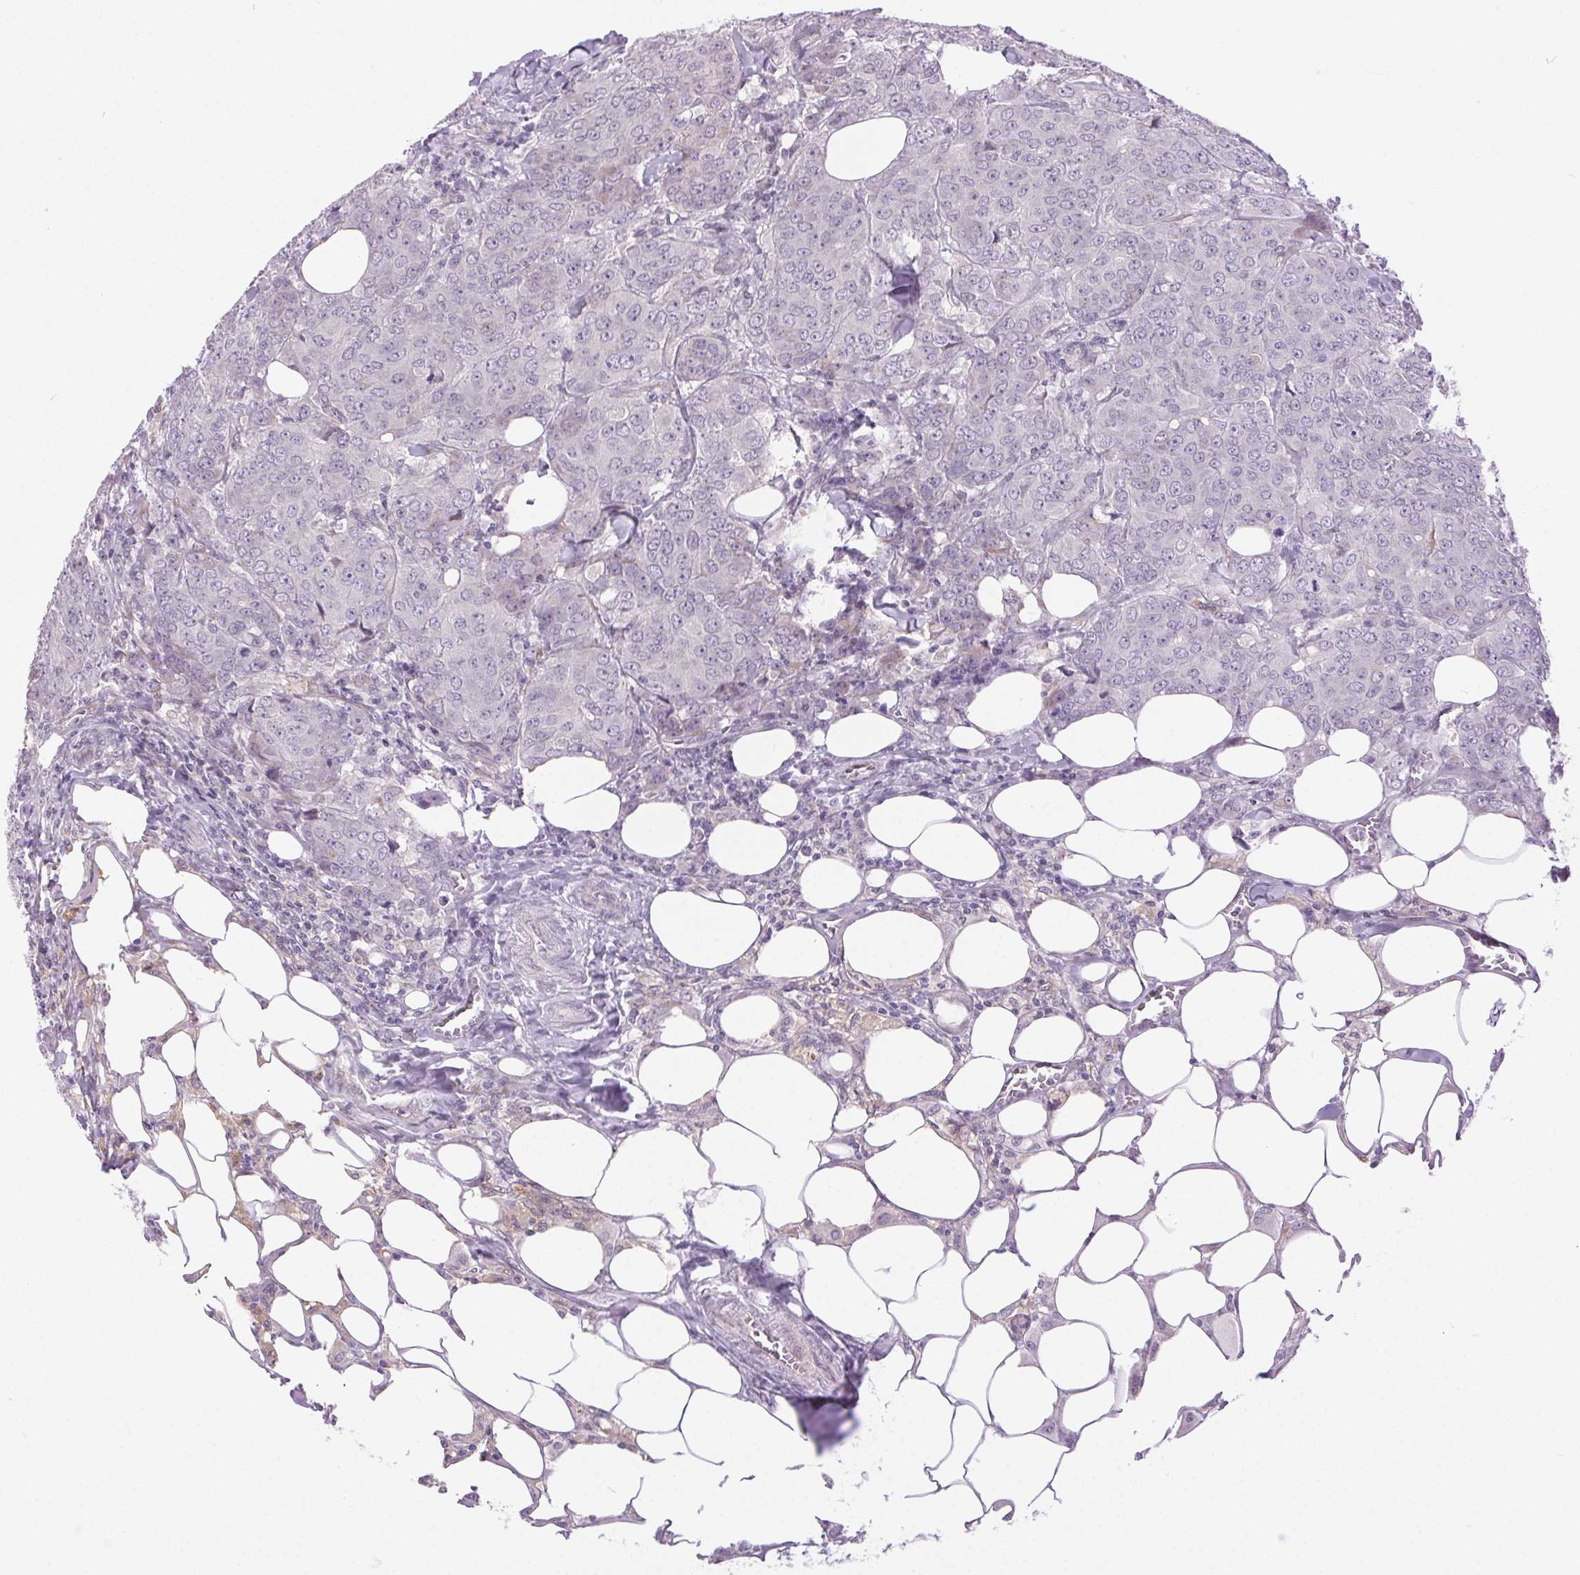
{"staining": {"intensity": "negative", "quantity": "none", "location": "none"}, "tissue": "breast cancer", "cell_type": "Tumor cells", "image_type": "cancer", "snomed": [{"axis": "morphology", "description": "Duct carcinoma"}, {"axis": "topography", "description": "Breast"}], "caption": "Breast cancer was stained to show a protein in brown. There is no significant expression in tumor cells.", "gene": "SYT11", "patient": {"sex": "female", "age": 43}}